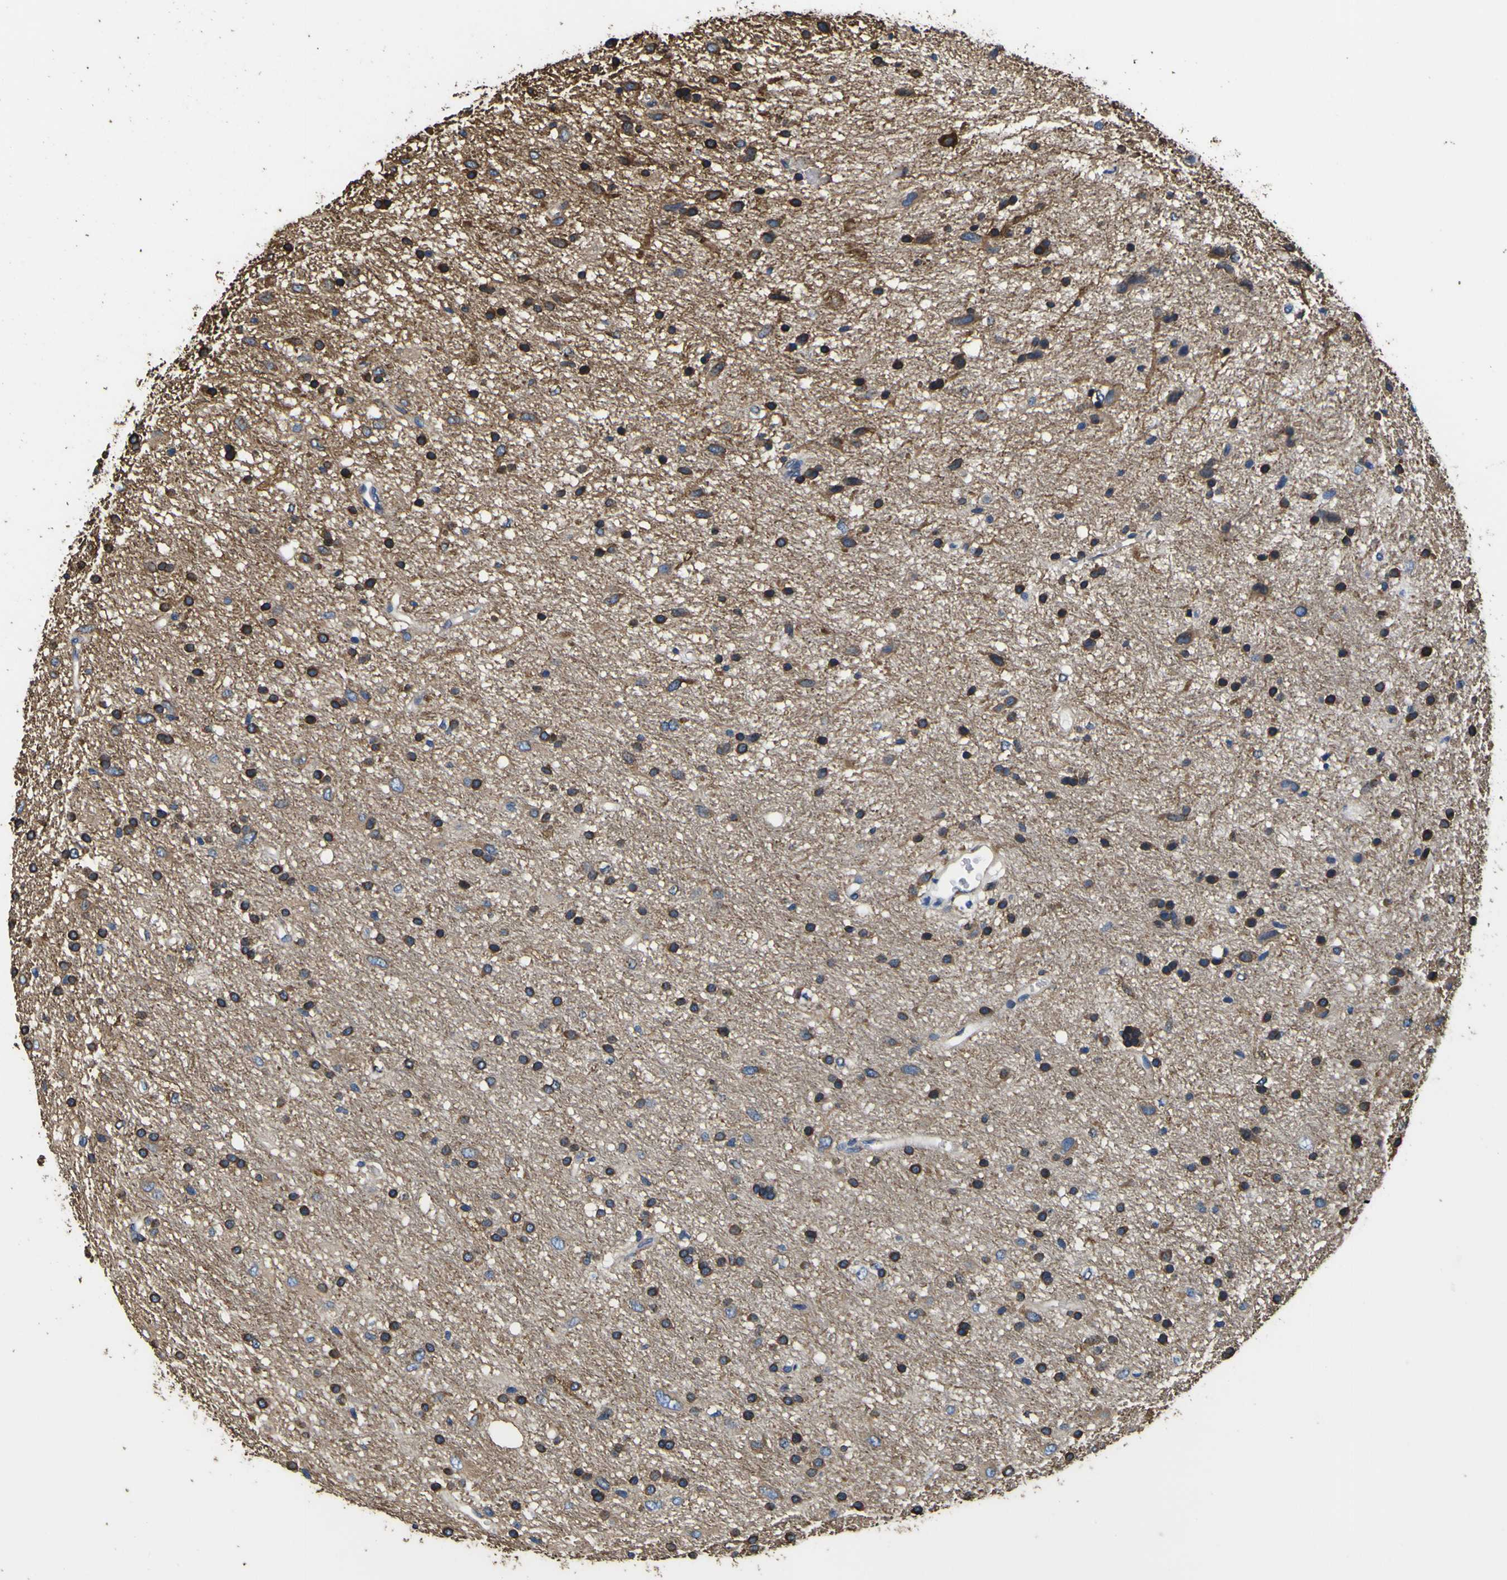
{"staining": {"intensity": "strong", "quantity": ">75%", "location": "cytoplasmic/membranous"}, "tissue": "glioma", "cell_type": "Tumor cells", "image_type": "cancer", "snomed": [{"axis": "morphology", "description": "Glioma, malignant, Low grade"}, {"axis": "topography", "description": "Brain"}], "caption": "A high amount of strong cytoplasmic/membranous positivity is seen in about >75% of tumor cells in malignant glioma (low-grade) tissue. (IHC, brightfield microscopy, high magnification).", "gene": "TUBA1B", "patient": {"sex": "male", "age": 77}}